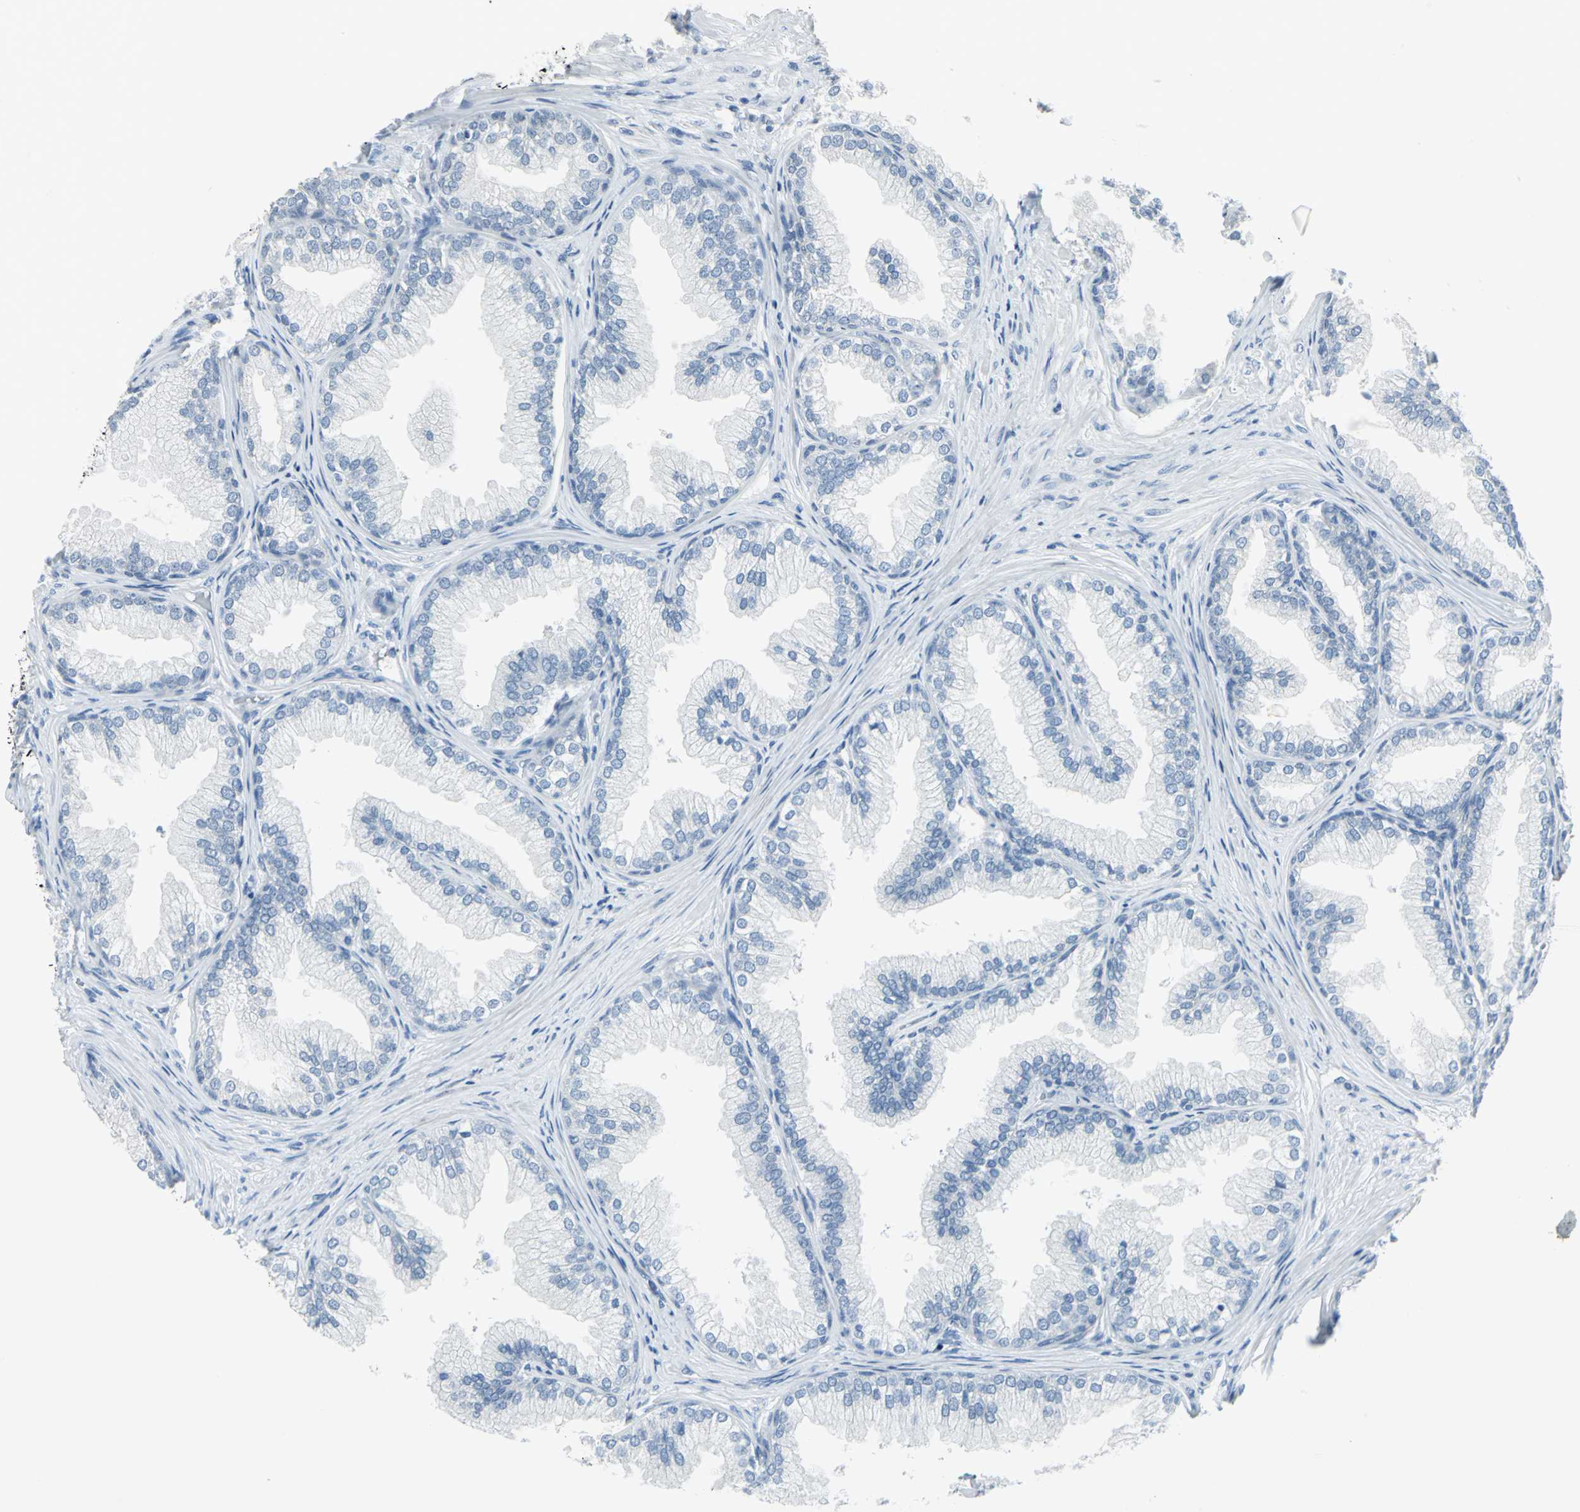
{"staining": {"intensity": "negative", "quantity": "none", "location": "none"}, "tissue": "prostate", "cell_type": "Glandular cells", "image_type": "normal", "snomed": [{"axis": "morphology", "description": "Normal tissue, NOS"}, {"axis": "topography", "description": "Prostate"}], "caption": "This is an IHC histopathology image of unremarkable prostate. There is no staining in glandular cells.", "gene": "DNAI2", "patient": {"sex": "male", "age": 76}}